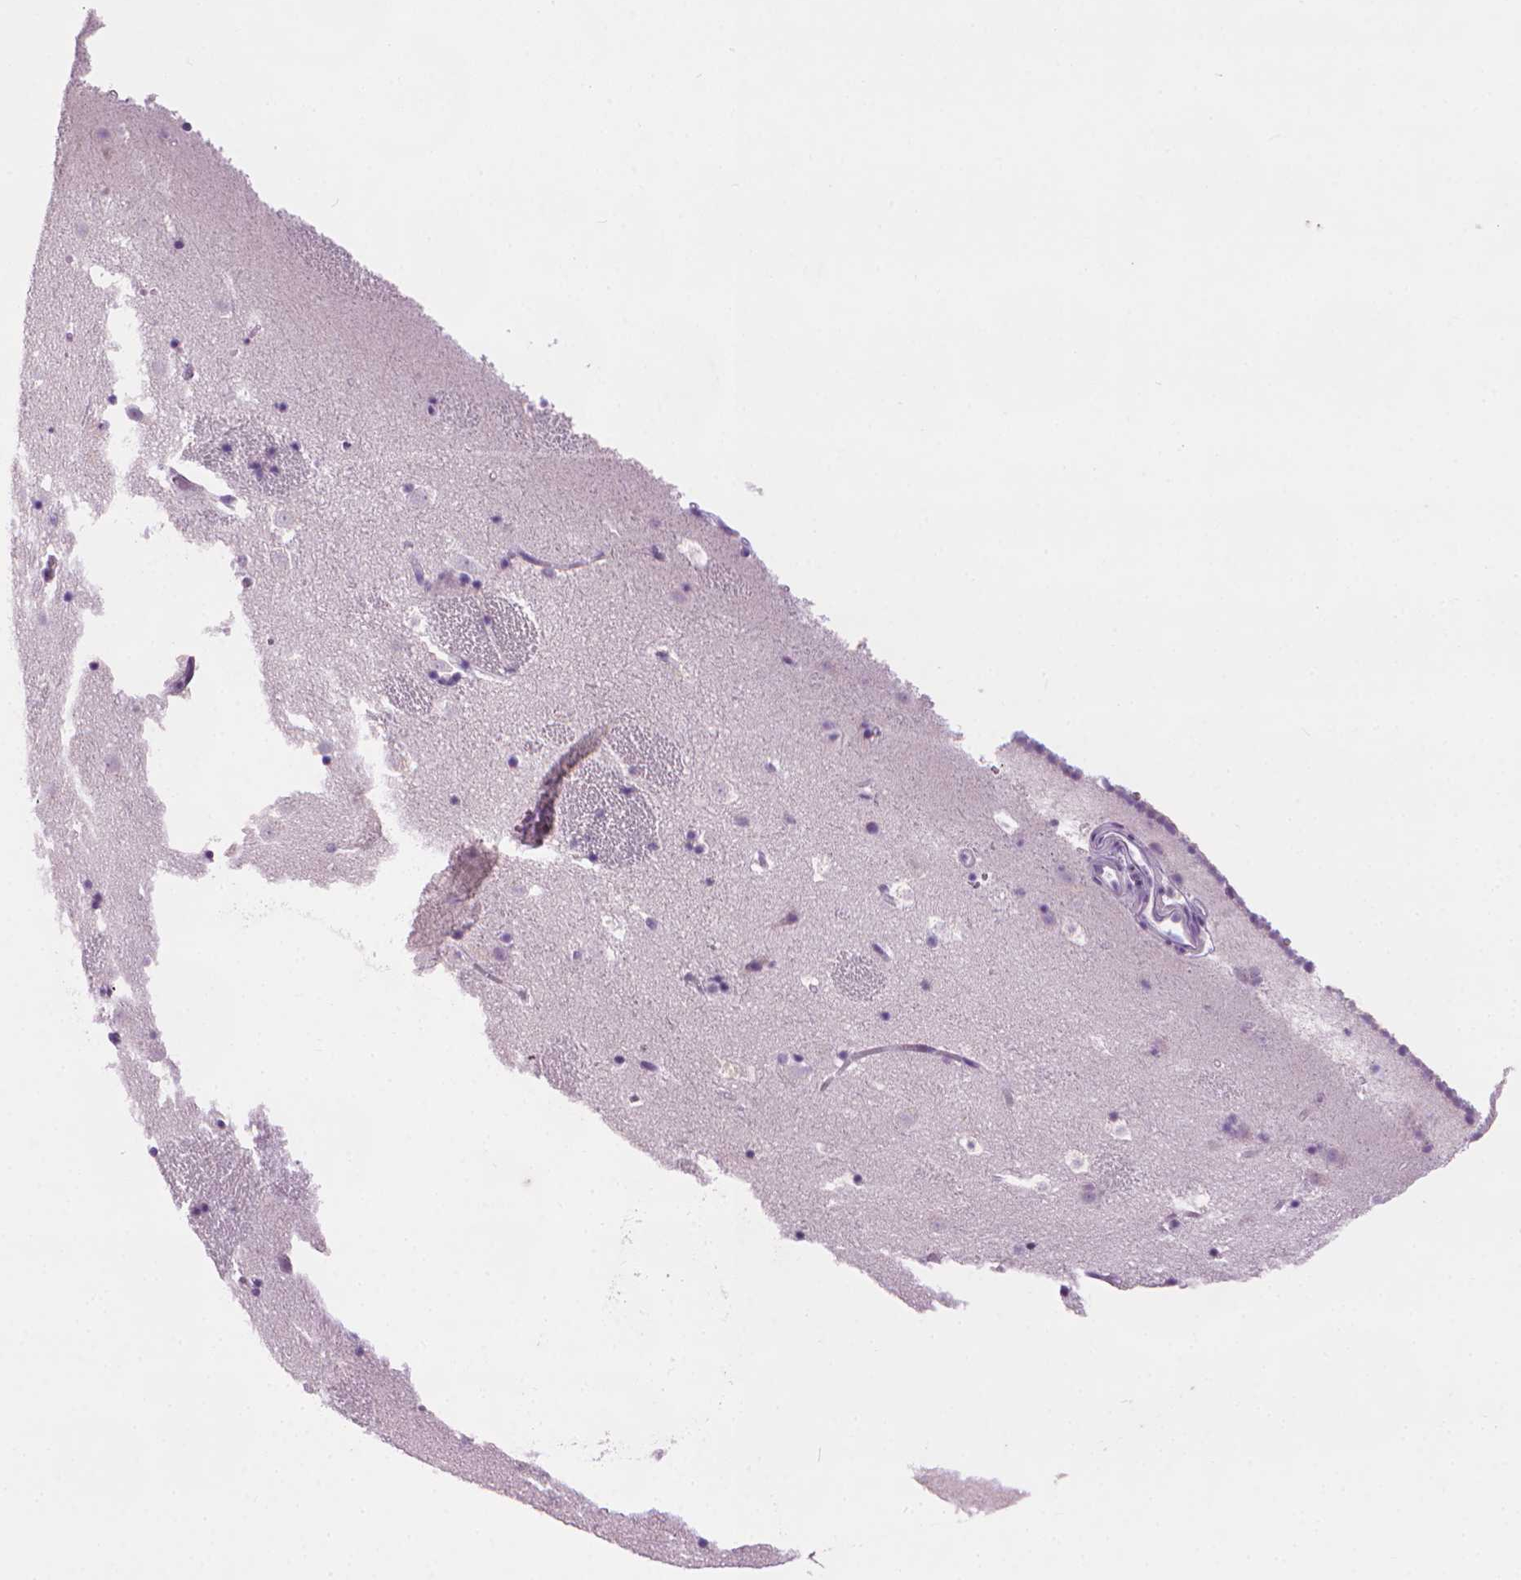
{"staining": {"intensity": "negative", "quantity": "none", "location": "none"}, "tissue": "caudate", "cell_type": "Glial cells", "image_type": "normal", "snomed": [{"axis": "morphology", "description": "Normal tissue, NOS"}, {"axis": "topography", "description": "Lateral ventricle wall"}], "caption": "Immunohistochemistry (IHC) micrograph of benign caudate: caudate stained with DAB (3,3'-diaminobenzidine) exhibits no significant protein staining in glial cells.", "gene": "MLANA", "patient": {"sex": "male", "age": 37}}